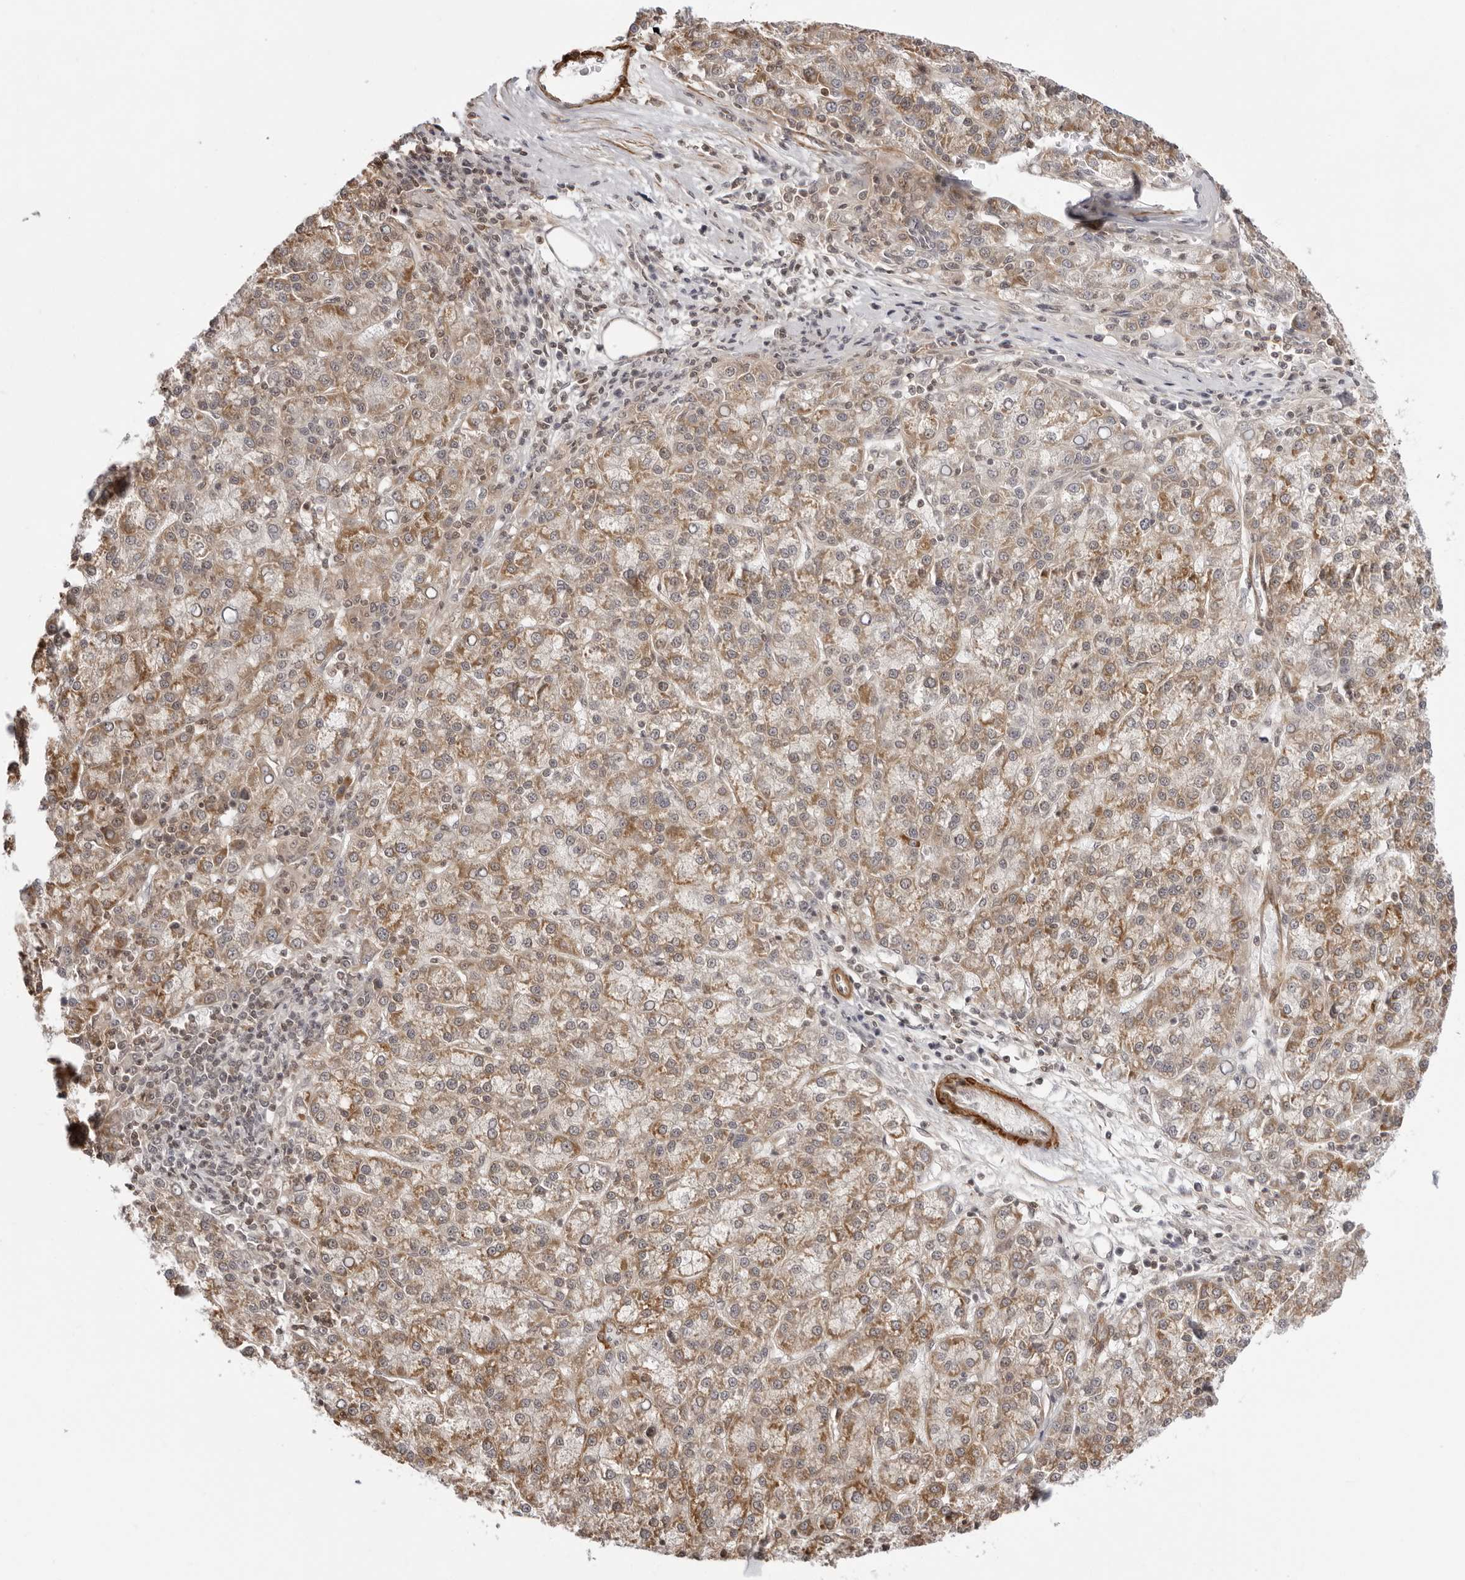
{"staining": {"intensity": "moderate", "quantity": ">75%", "location": "cytoplasmic/membranous"}, "tissue": "liver cancer", "cell_type": "Tumor cells", "image_type": "cancer", "snomed": [{"axis": "morphology", "description": "Carcinoma, Hepatocellular, NOS"}, {"axis": "topography", "description": "Liver"}], "caption": "Tumor cells exhibit medium levels of moderate cytoplasmic/membranous positivity in about >75% of cells in human liver cancer (hepatocellular carcinoma).", "gene": "UNK", "patient": {"sex": "female", "age": 58}}